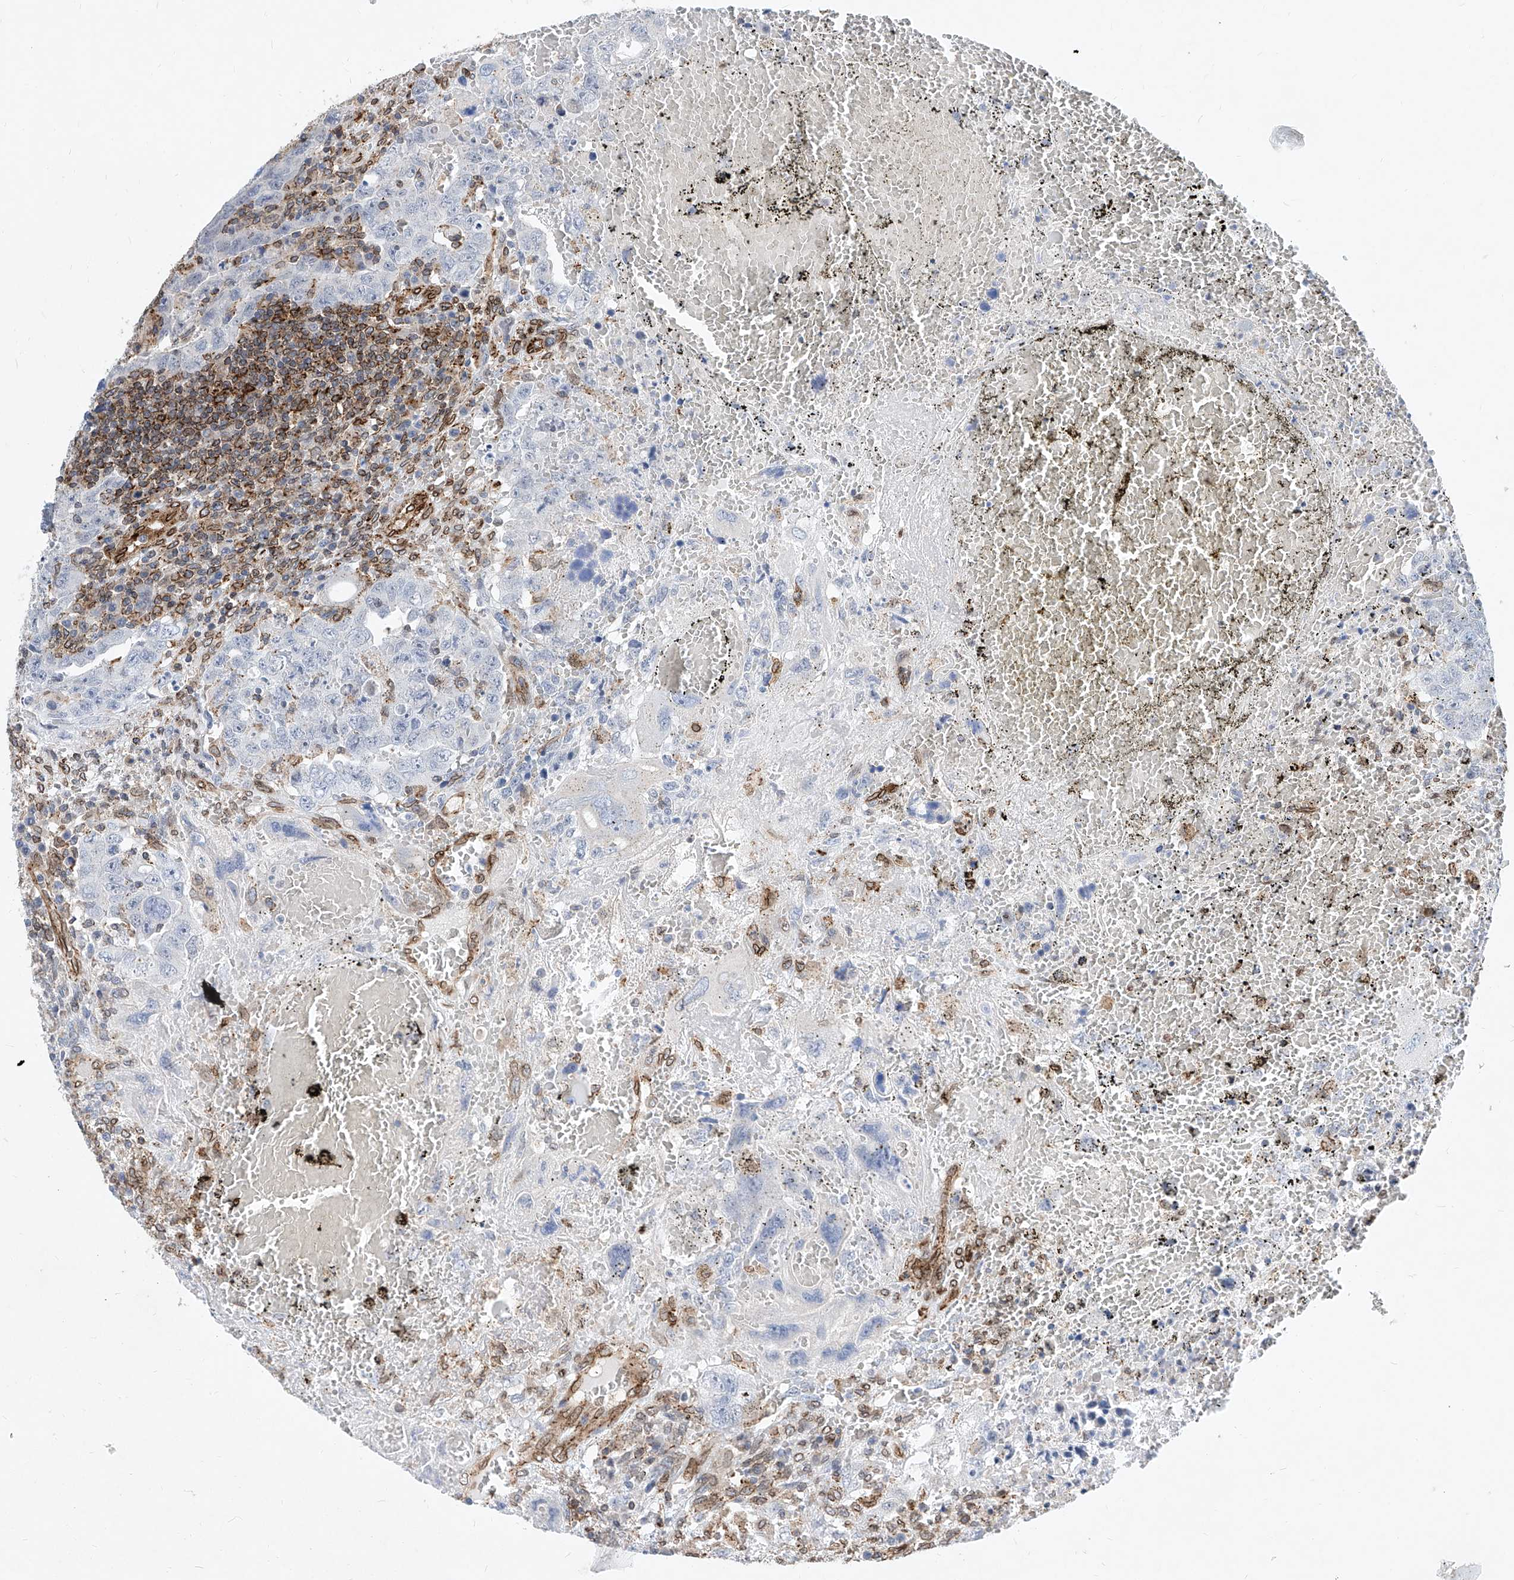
{"staining": {"intensity": "negative", "quantity": "none", "location": "none"}, "tissue": "testis cancer", "cell_type": "Tumor cells", "image_type": "cancer", "snomed": [{"axis": "morphology", "description": "Carcinoma, Embryonal, NOS"}, {"axis": "topography", "description": "Testis"}], "caption": "High power microscopy histopathology image of an immunohistochemistry (IHC) photomicrograph of testis cancer, revealing no significant staining in tumor cells.", "gene": "MX2", "patient": {"sex": "male", "age": 26}}